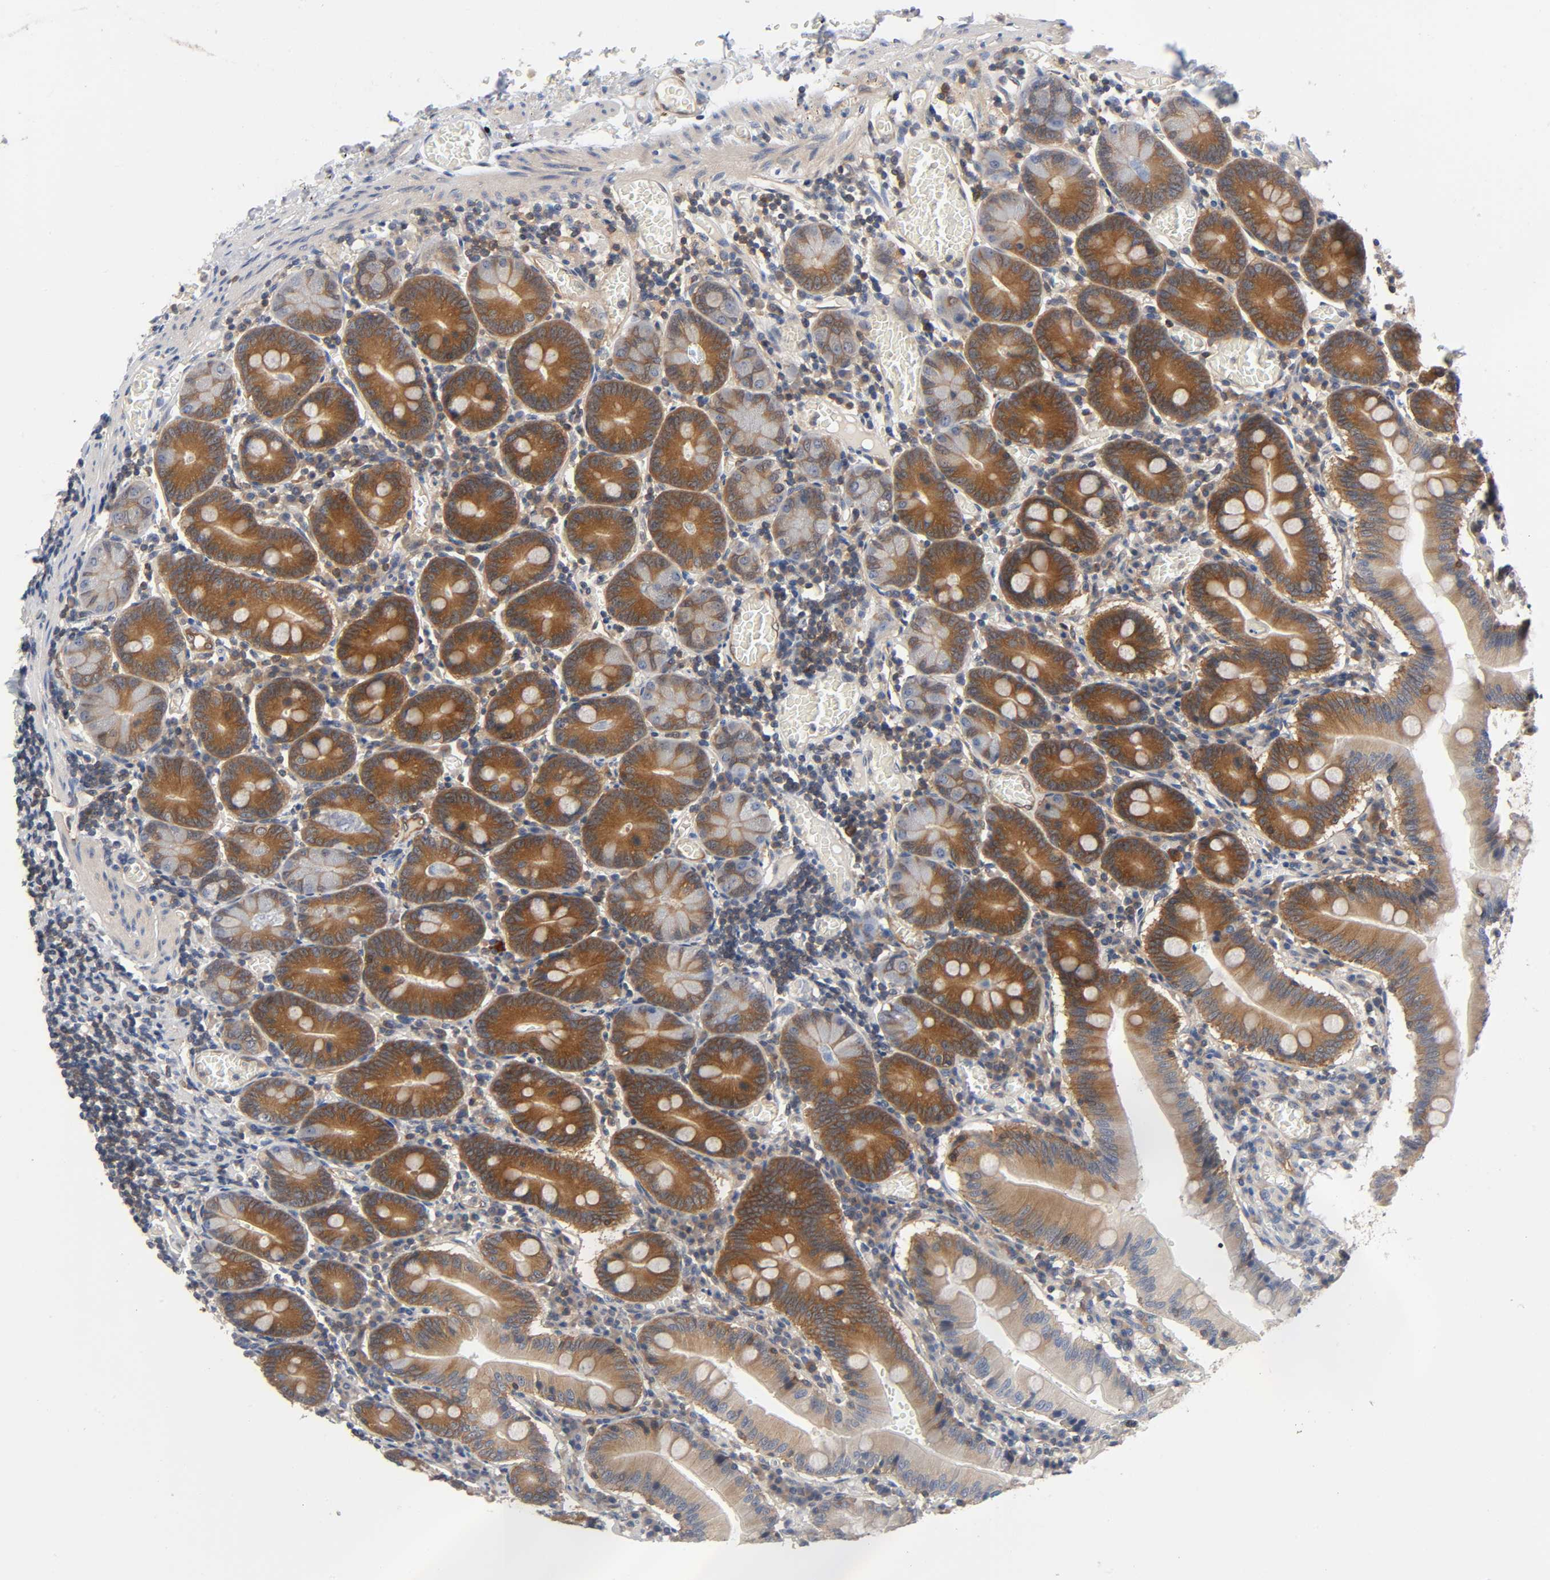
{"staining": {"intensity": "strong", "quantity": ">75%", "location": "cytoplasmic/membranous"}, "tissue": "small intestine", "cell_type": "Glandular cells", "image_type": "normal", "snomed": [{"axis": "morphology", "description": "Normal tissue, NOS"}, {"axis": "topography", "description": "Small intestine"}], "caption": "About >75% of glandular cells in unremarkable small intestine exhibit strong cytoplasmic/membranous protein expression as visualized by brown immunohistochemical staining.", "gene": "PRKAB1", "patient": {"sex": "male", "age": 71}}